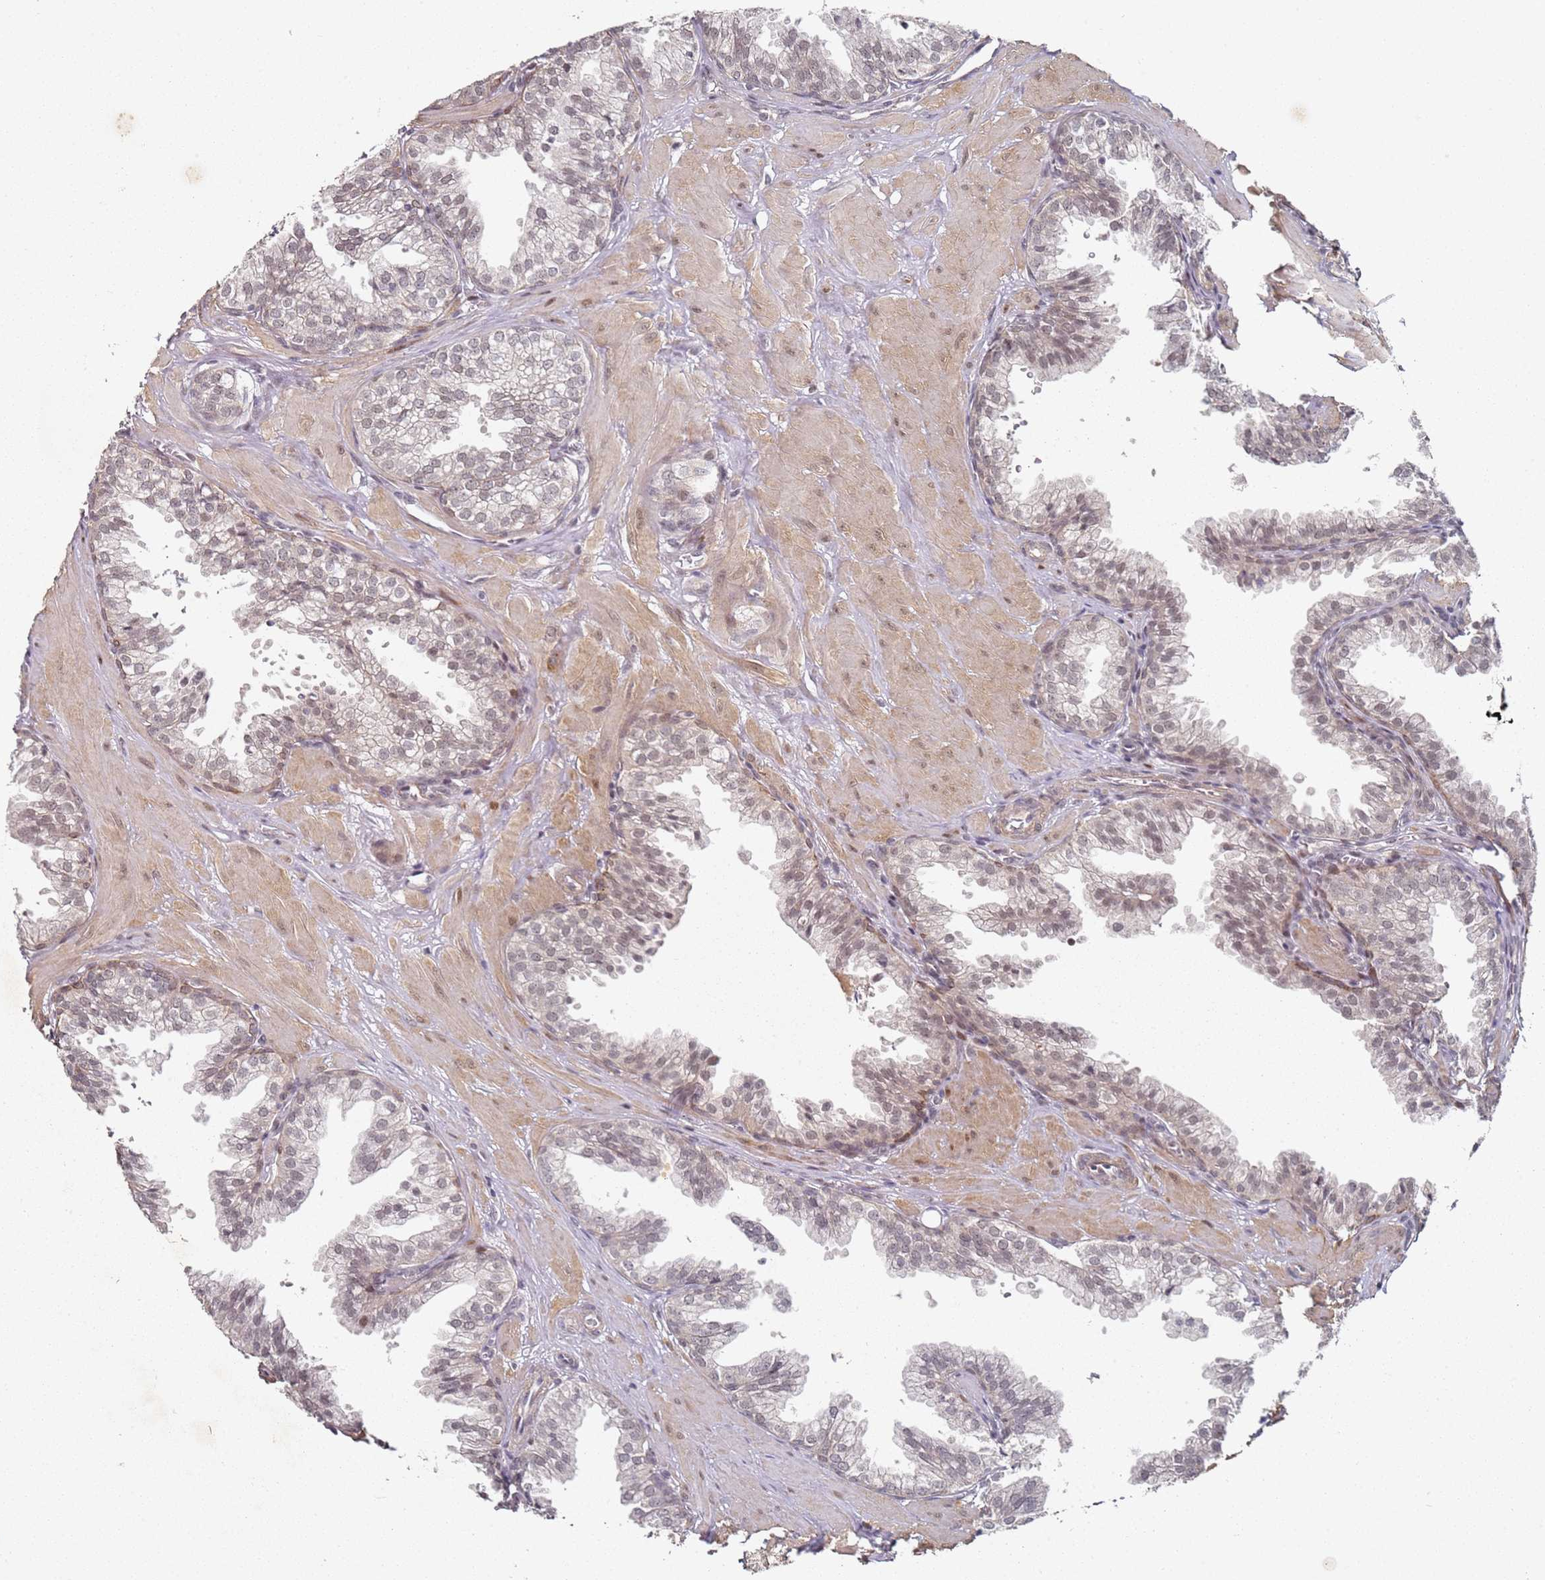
{"staining": {"intensity": "moderate", "quantity": "25%-75%", "location": "nuclear"}, "tissue": "prostate", "cell_type": "Glandular cells", "image_type": "normal", "snomed": [{"axis": "morphology", "description": "Normal tissue, NOS"}, {"axis": "topography", "description": "Prostate"}, {"axis": "topography", "description": "Peripheral nerve tissue"}], "caption": "The image demonstrates a brown stain indicating the presence of a protein in the nuclear of glandular cells in prostate.", "gene": "ATF6B", "patient": {"sex": "male", "age": 55}}